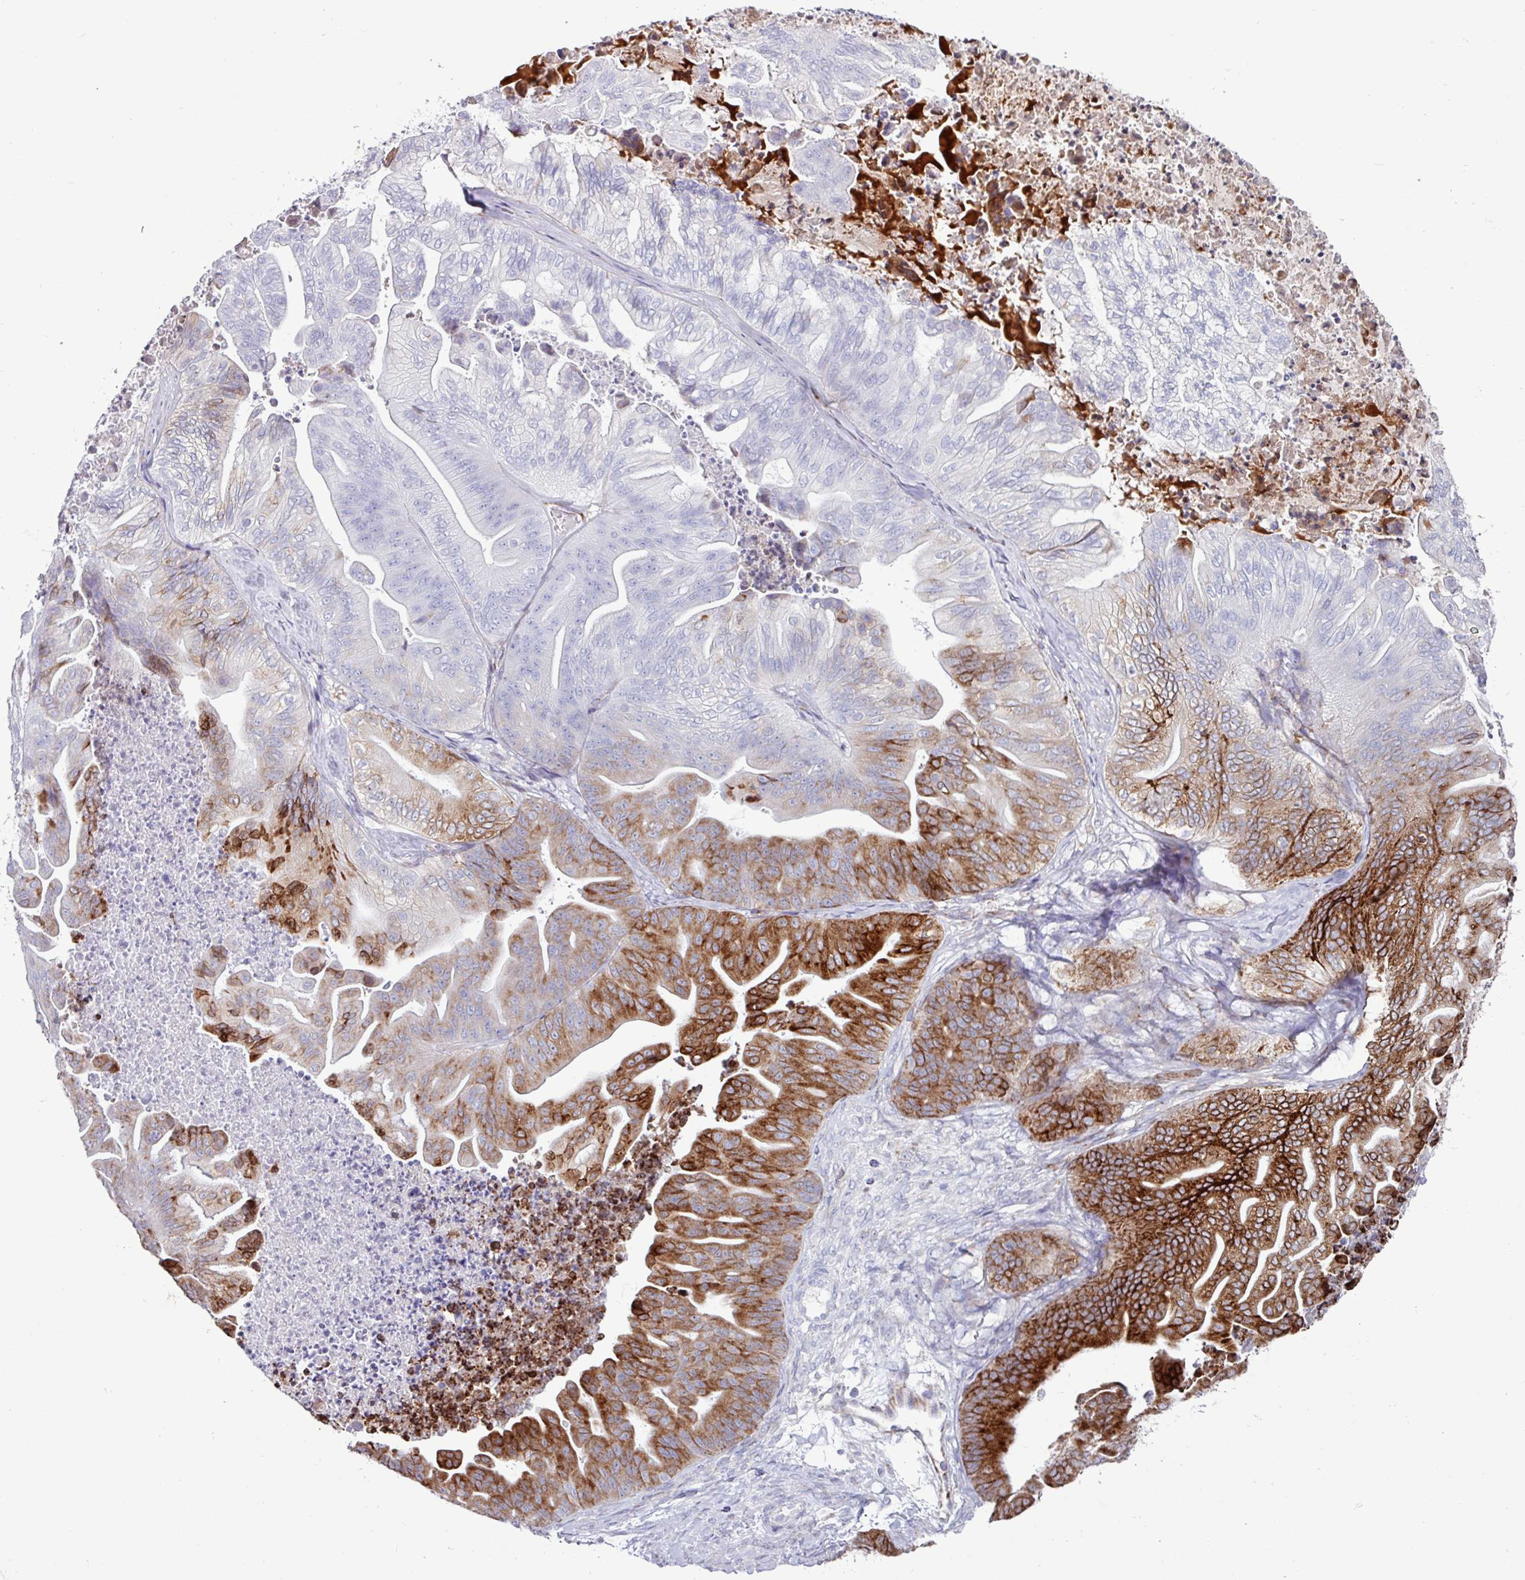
{"staining": {"intensity": "strong", "quantity": "25%-75%", "location": "cytoplasmic/membranous"}, "tissue": "ovarian cancer", "cell_type": "Tumor cells", "image_type": "cancer", "snomed": [{"axis": "morphology", "description": "Cystadenocarcinoma, mucinous, NOS"}, {"axis": "topography", "description": "Ovary"}], "caption": "IHC of ovarian mucinous cystadenocarcinoma shows high levels of strong cytoplasmic/membranous staining in approximately 25%-75% of tumor cells.", "gene": "PPP1R35", "patient": {"sex": "female", "age": 67}}